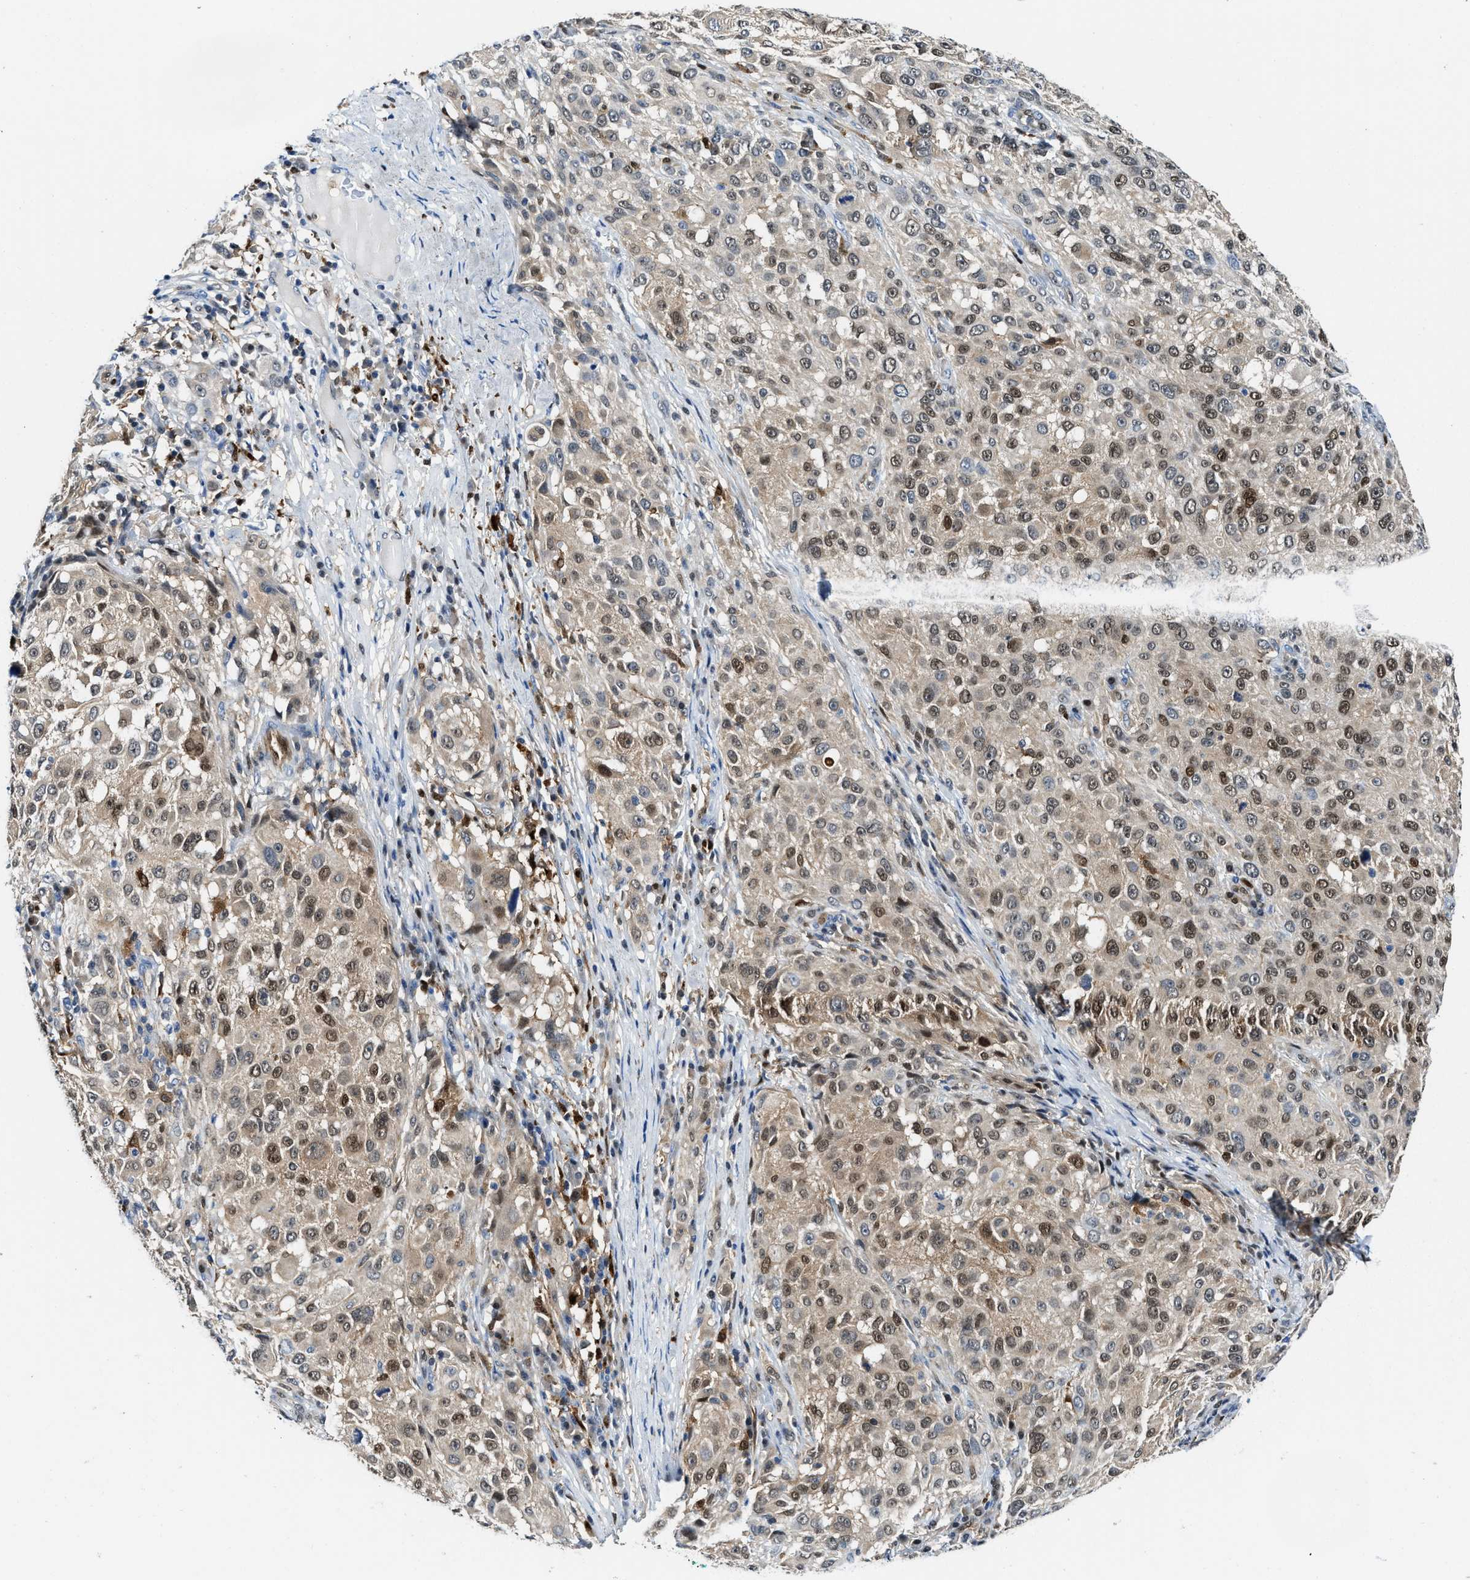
{"staining": {"intensity": "moderate", "quantity": "25%-75%", "location": "nuclear"}, "tissue": "melanoma", "cell_type": "Tumor cells", "image_type": "cancer", "snomed": [{"axis": "morphology", "description": "Necrosis, NOS"}, {"axis": "morphology", "description": "Malignant melanoma, NOS"}, {"axis": "topography", "description": "Skin"}], "caption": "High-magnification brightfield microscopy of melanoma stained with DAB (3,3'-diaminobenzidine) (brown) and counterstained with hematoxylin (blue). tumor cells exhibit moderate nuclear positivity is present in about25%-75% of cells.", "gene": "LTA4H", "patient": {"sex": "female", "age": 87}}